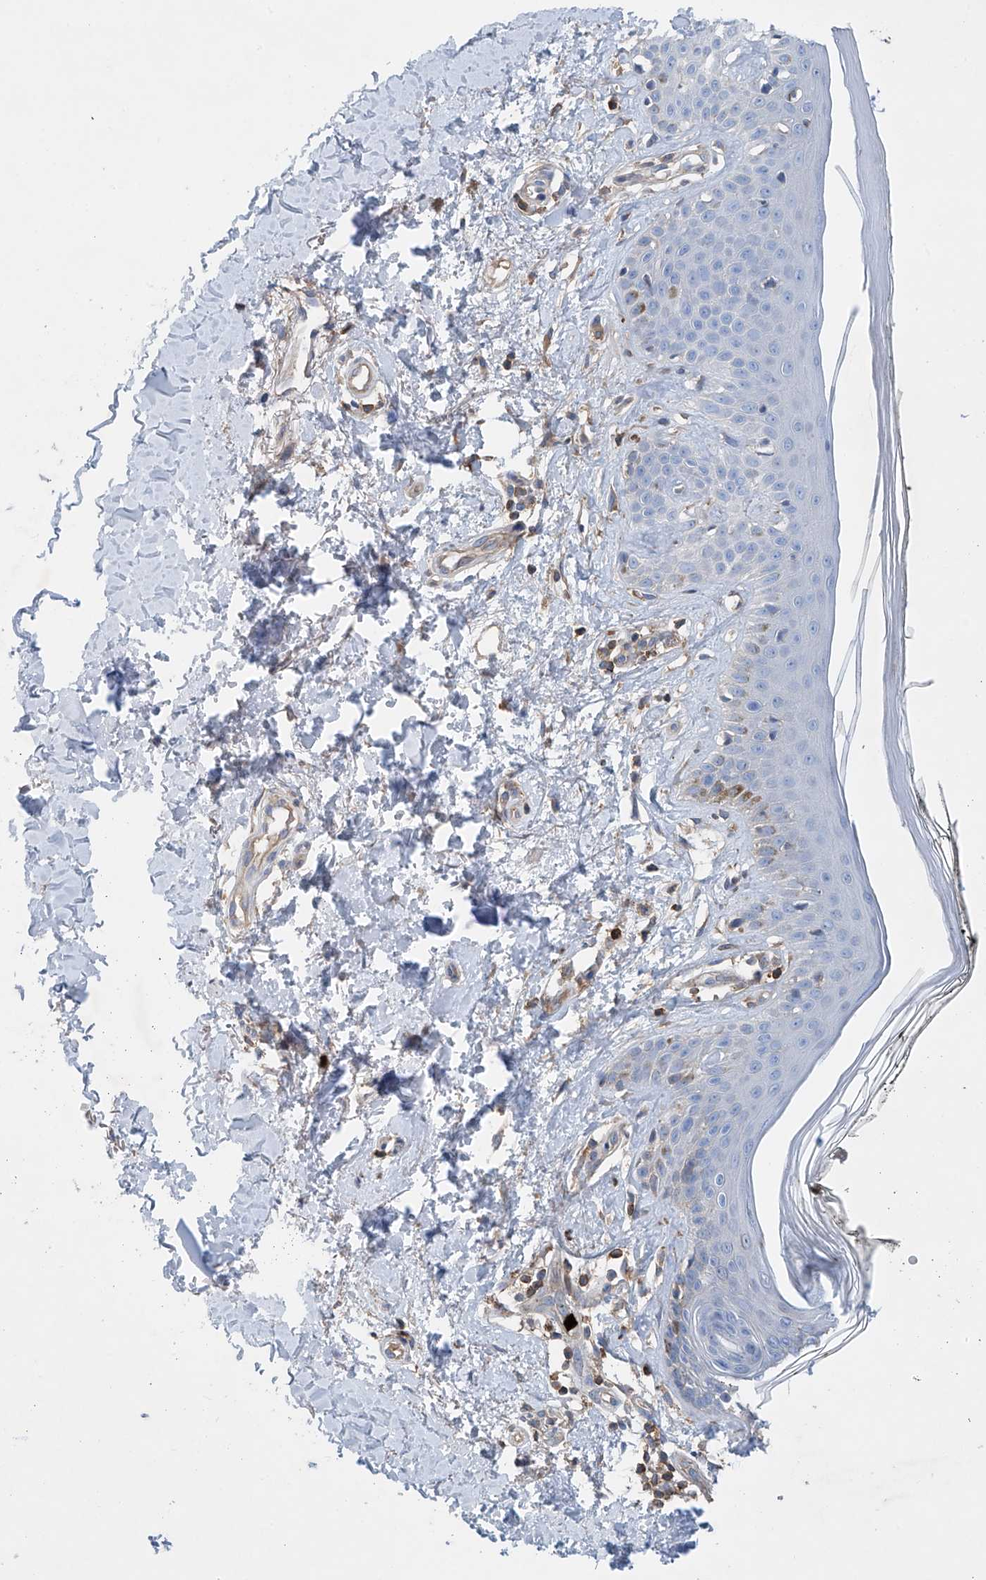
{"staining": {"intensity": "moderate", "quantity": "<25%", "location": "cytoplasmic/membranous"}, "tissue": "skin", "cell_type": "Fibroblasts", "image_type": "normal", "snomed": [{"axis": "morphology", "description": "Normal tissue, NOS"}, {"axis": "topography", "description": "Skin"}], "caption": "Protein expression by immunohistochemistry (IHC) shows moderate cytoplasmic/membranous expression in approximately <25% of fibroblasts in benign skin.", "gene": "PHACTR2", "patient": {"sex": "female", "age": 64}}